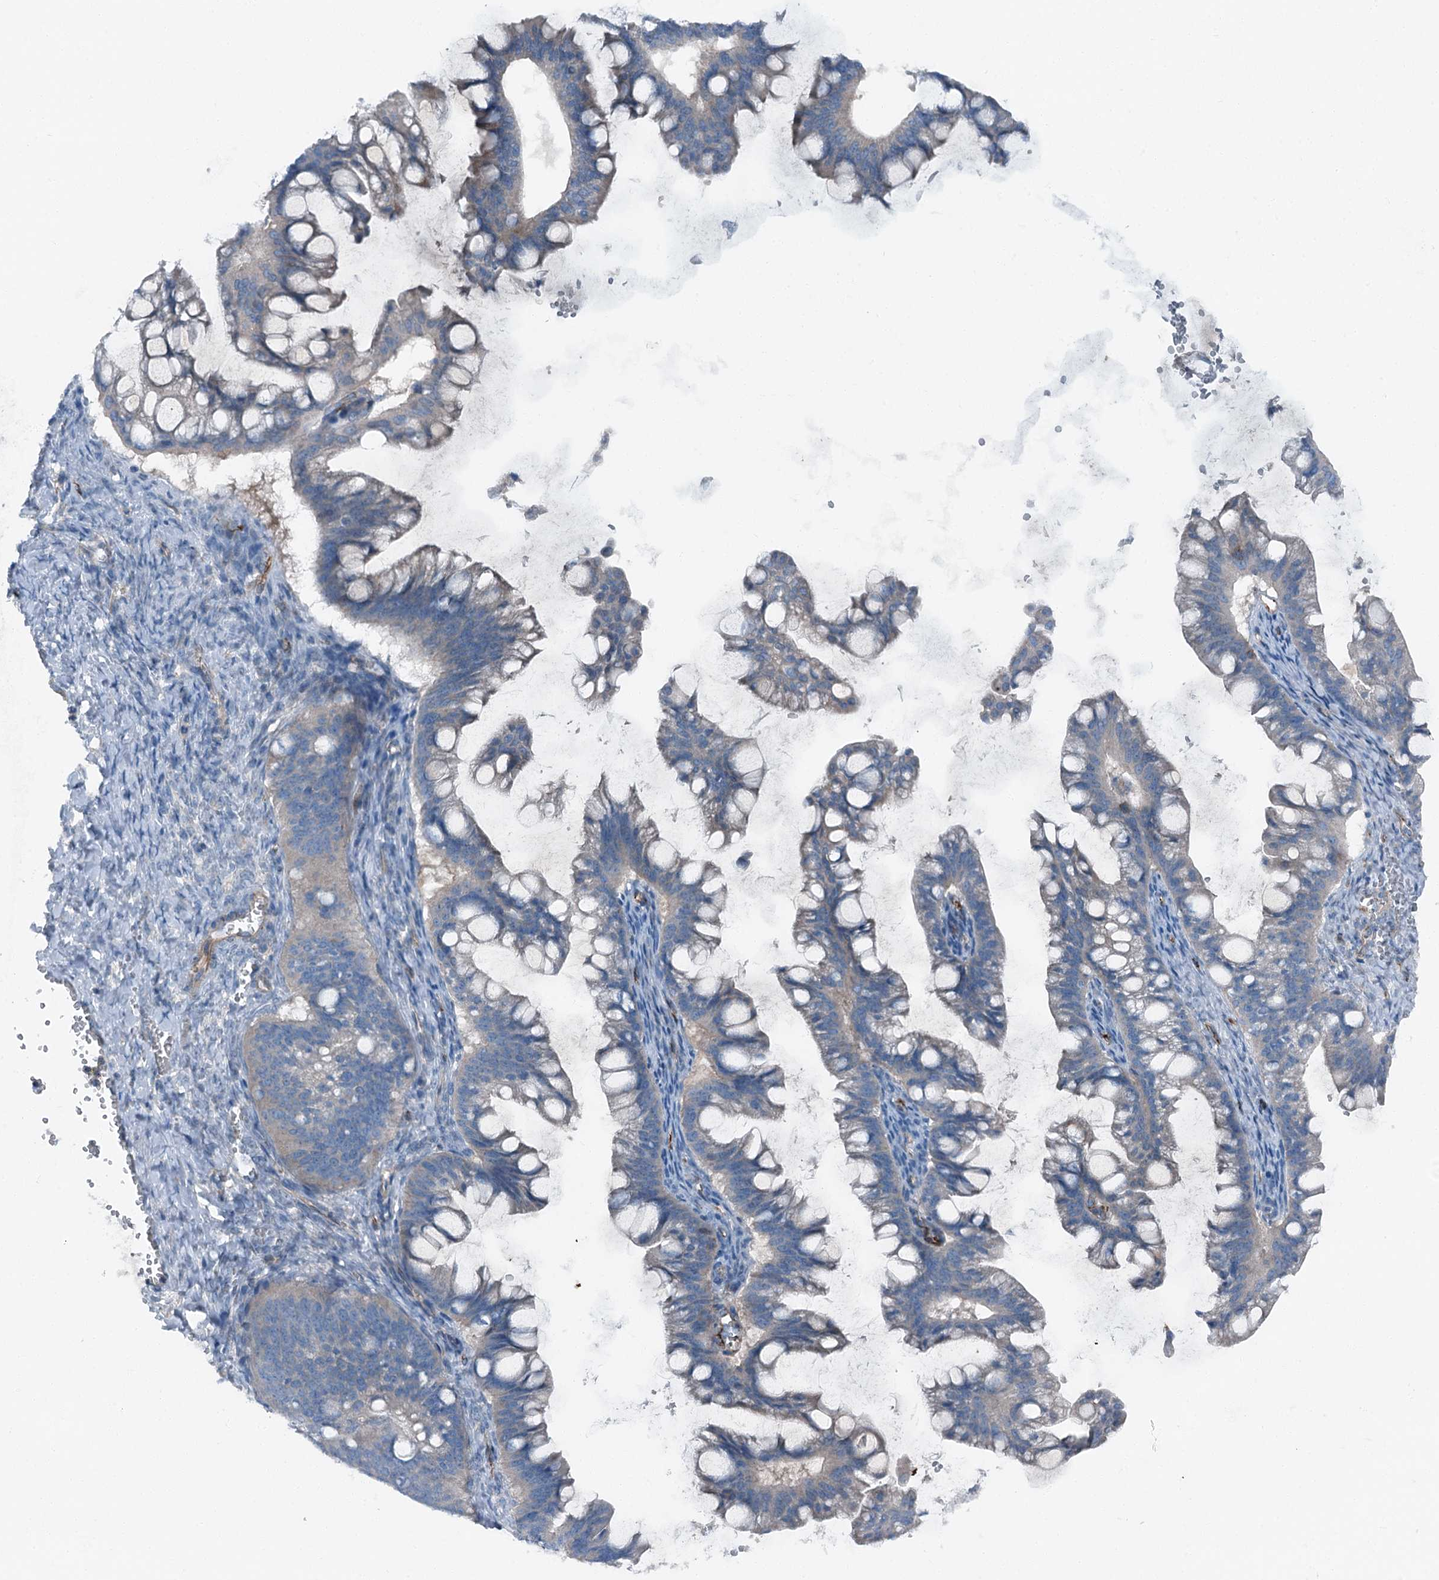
{"staining": {"intensity": "weak", "quantity": "<25%", "location": "cytoplasmic/membranous"}, "tissue": "ovarian cancer", "cell_type": "Tumor cells", "image_type": "cancer", "snomed": [{"axis": "morphology", "description": "Cystadenocarcinoma, mucinous, NOS"}, {"axis": "topography", "description": "Ovary"}], "caption": "IHC of ovarian cancer (mucinous cystadenocarcinoma) shows no positivity in tumor cells.", "gene": "AXL", "patient": {"sex": "female", "age": 73}}